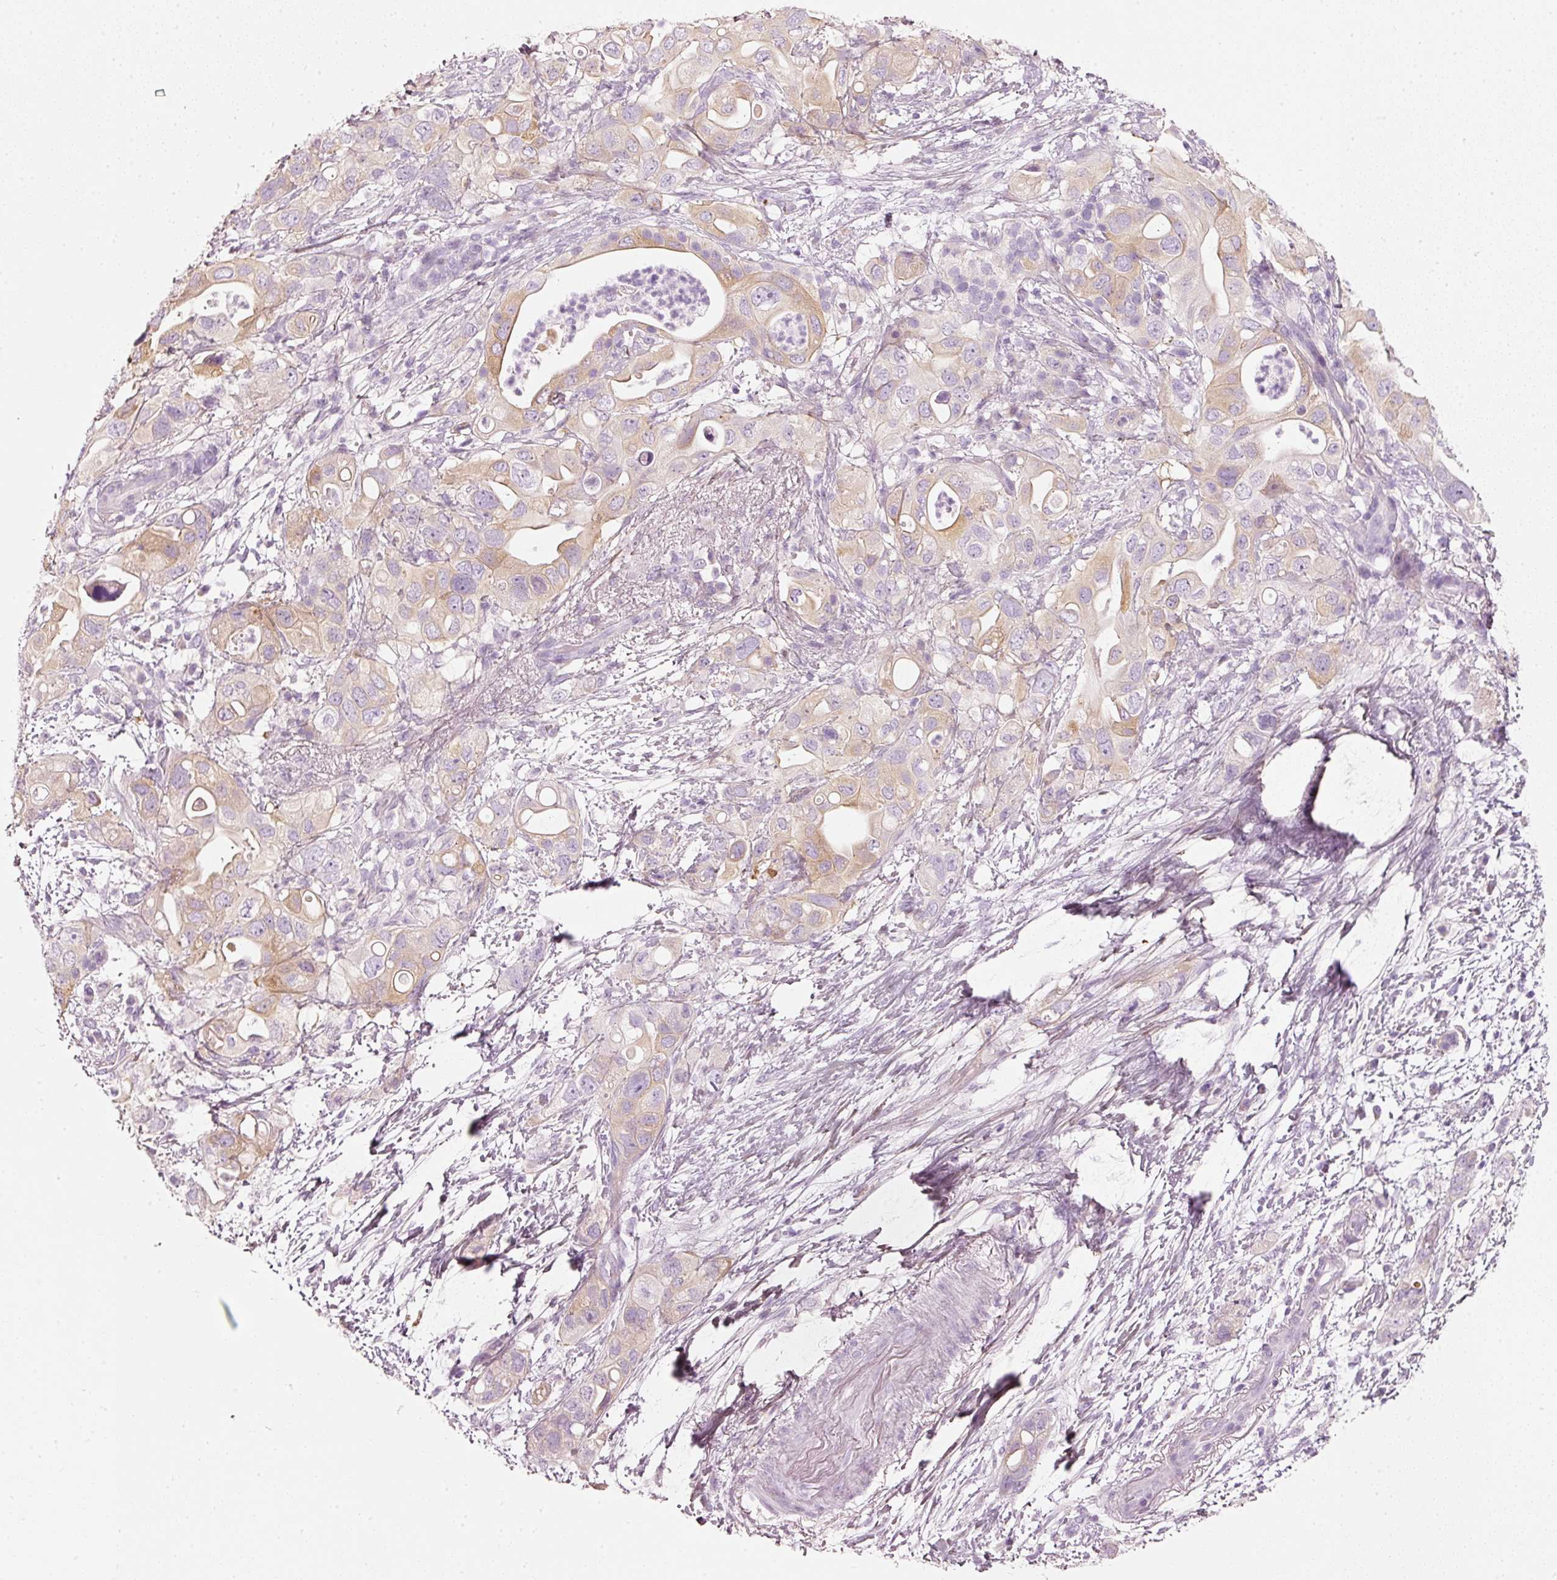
{"staining": {"intensity": "moderate", "quantity": "25%-75%", "location": "cytoplasmic/membranous"}, "tissue": "pancreatic cancer", "cell_type": "Tumor cells", "image_type": "cancer", "snomed": [{"axis": "morphology", "description": "Adenocarcinoma, NOS"}, {"axis": "topography", "description": "Pancreas"}], "caption": "Pancreatic cancer (adenocarcinoma) tissue displays moderate cytoplasmic/membranous staining in about 25%-75% of tumor cells The protein of interest is shown in brown color, while the nuclei are stained blue.", "gene": "PDXDC1", "patient": {"sex": "female", "age": 72}}